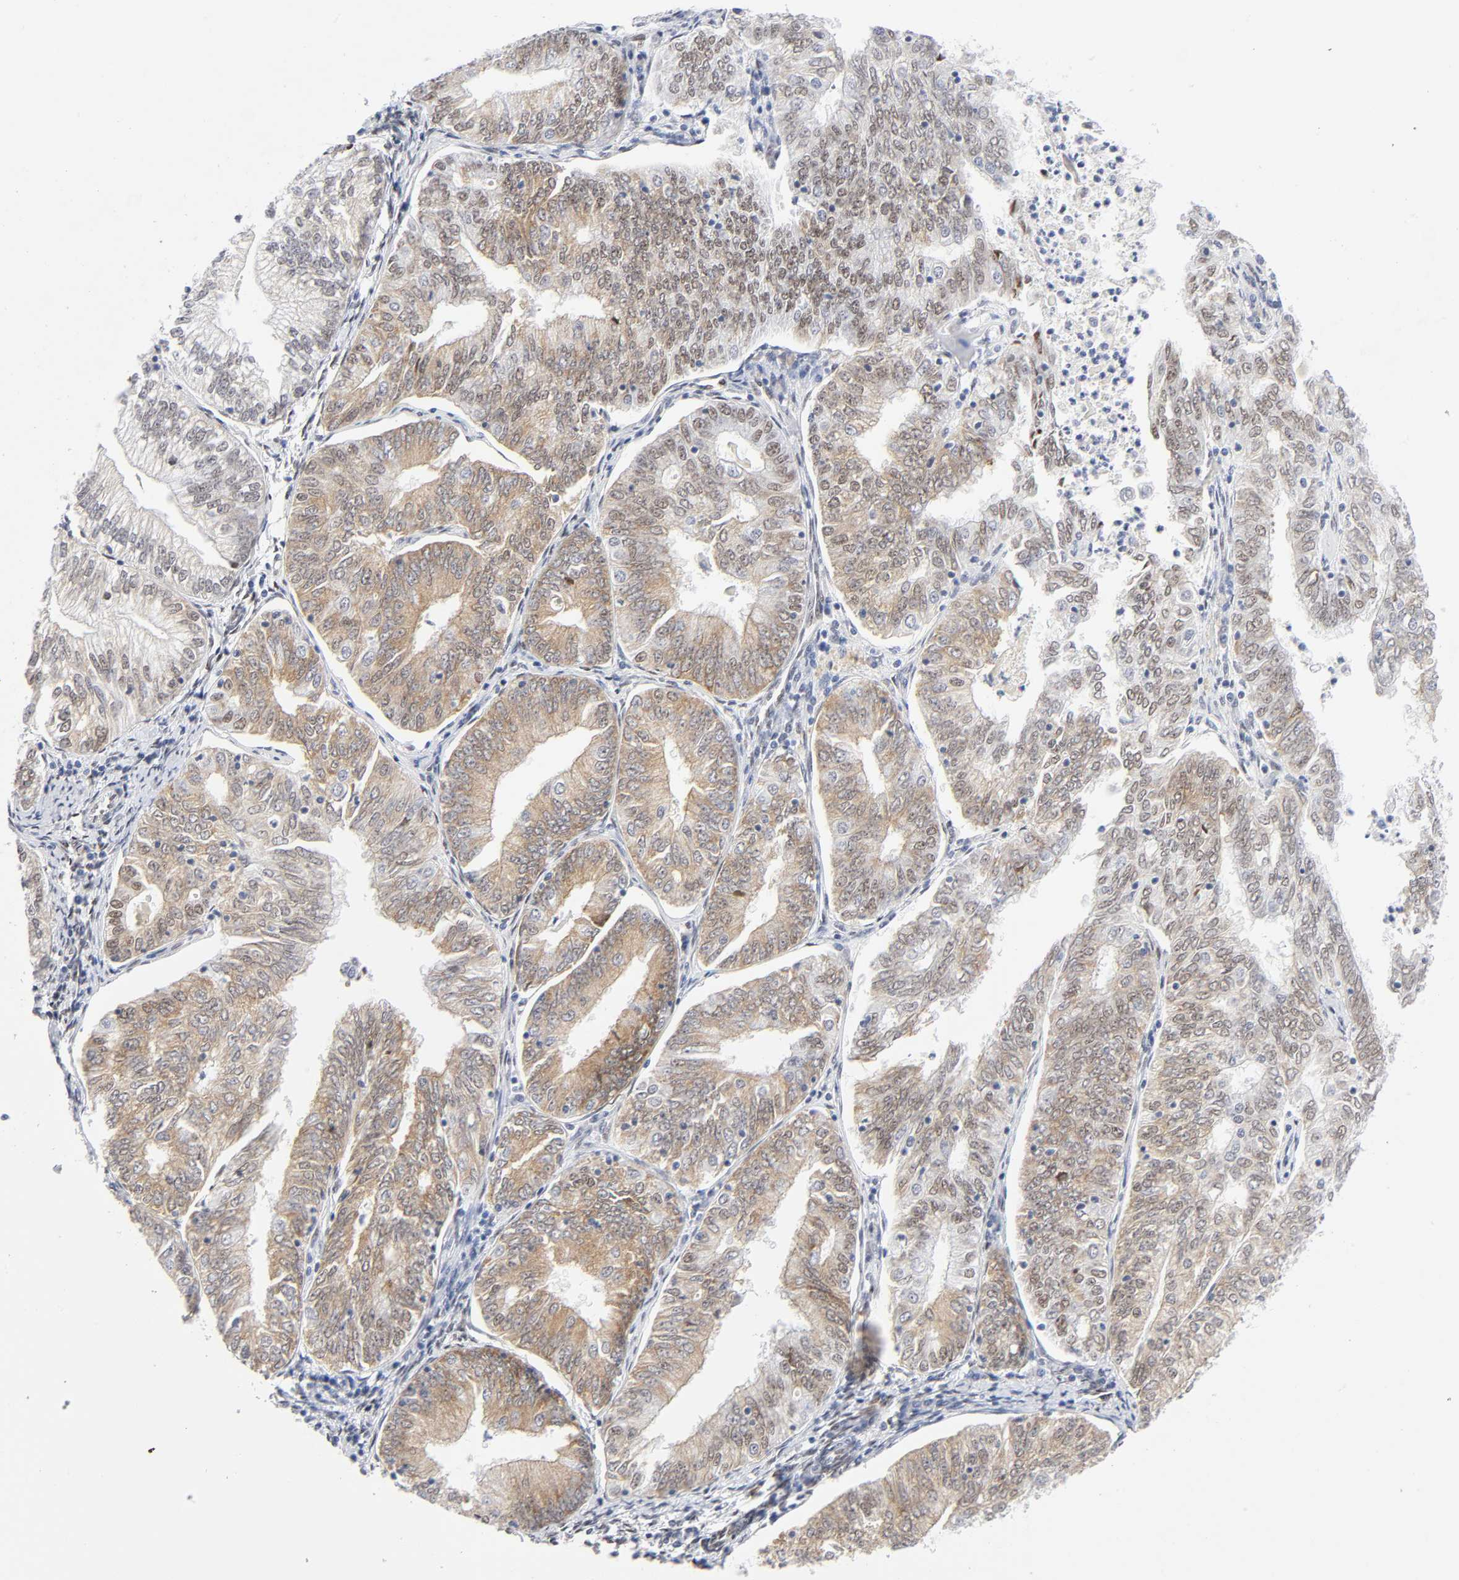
{"staining": {"intensity": "weak", "quantity": ">75%", "location": "cytoplasmic/membranous,nuclear"}, "tissue": "endometrial cancer", "cell_type": "Tumor cells", "image_type": "cancer", "snomed": [{"axis": "morphology", "description": "Adenocarcinoma, NOS"}, {"axis": "topography", "description": "Endometrium"}], "caption": "Immunohistochemical staining of endometrial cancer (adenocarcinoma) reveals low levels of weak cytoplasmic/membranous and nuclear positivity in about >75% of tumor cells.", "gene": "NFIC", "patient": {"sex": "female", "age": 69}}